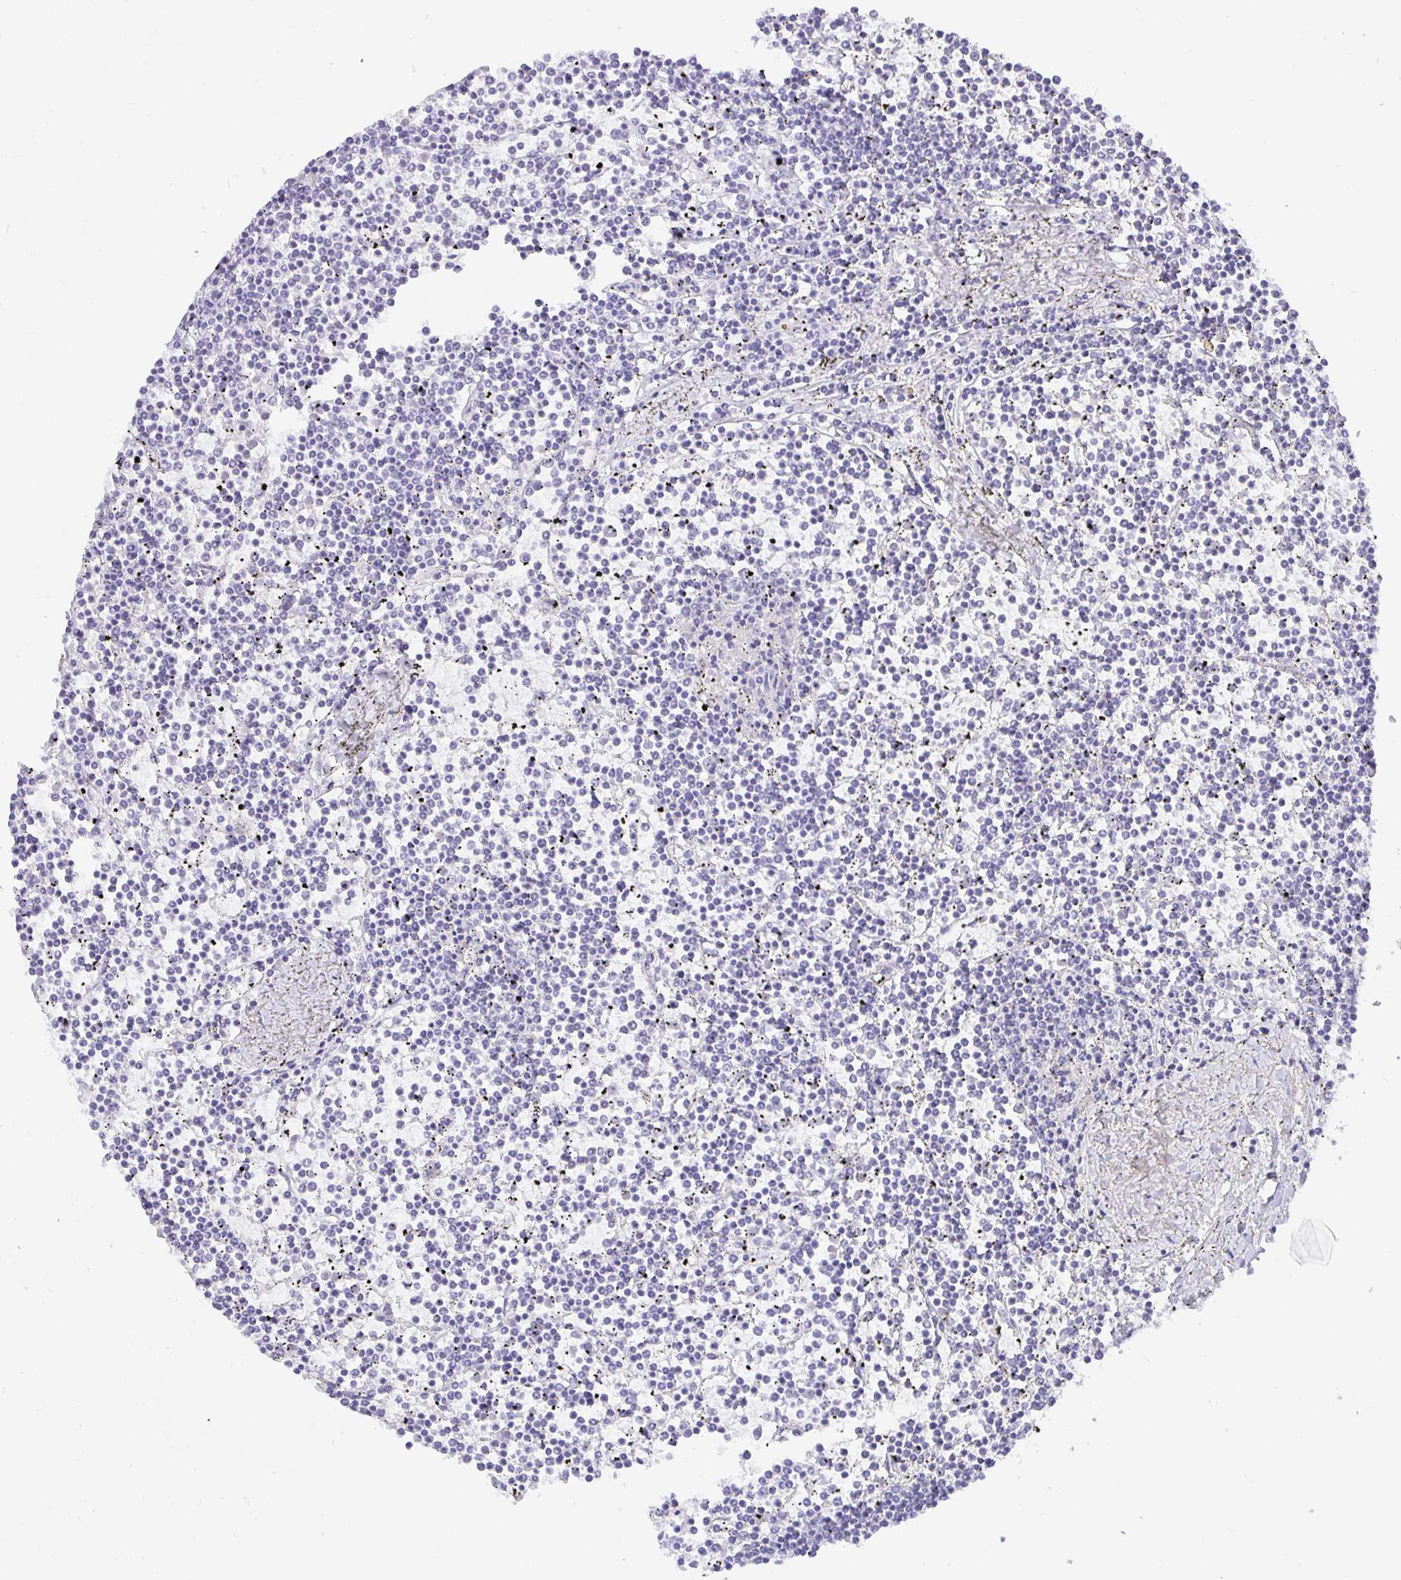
{"staining": {"intensity": "negative", "quantity": "none", "location": "none"}, "tissue": "lymphoma", "cell_type": "Tumor cells", "image_type": "cancer", "snomed": [{"axis": "morphology", "description": "Malignant lymphoma, non-Hodgkin's type, Low grade"}, {"axis": "topography", "description": "Spleen"}], "caption": "A micrograph of human lymphoma is negative for staining in tumor cells.", "gene": "EZHIP", "patient": {"sex": "female", "age": 19}}